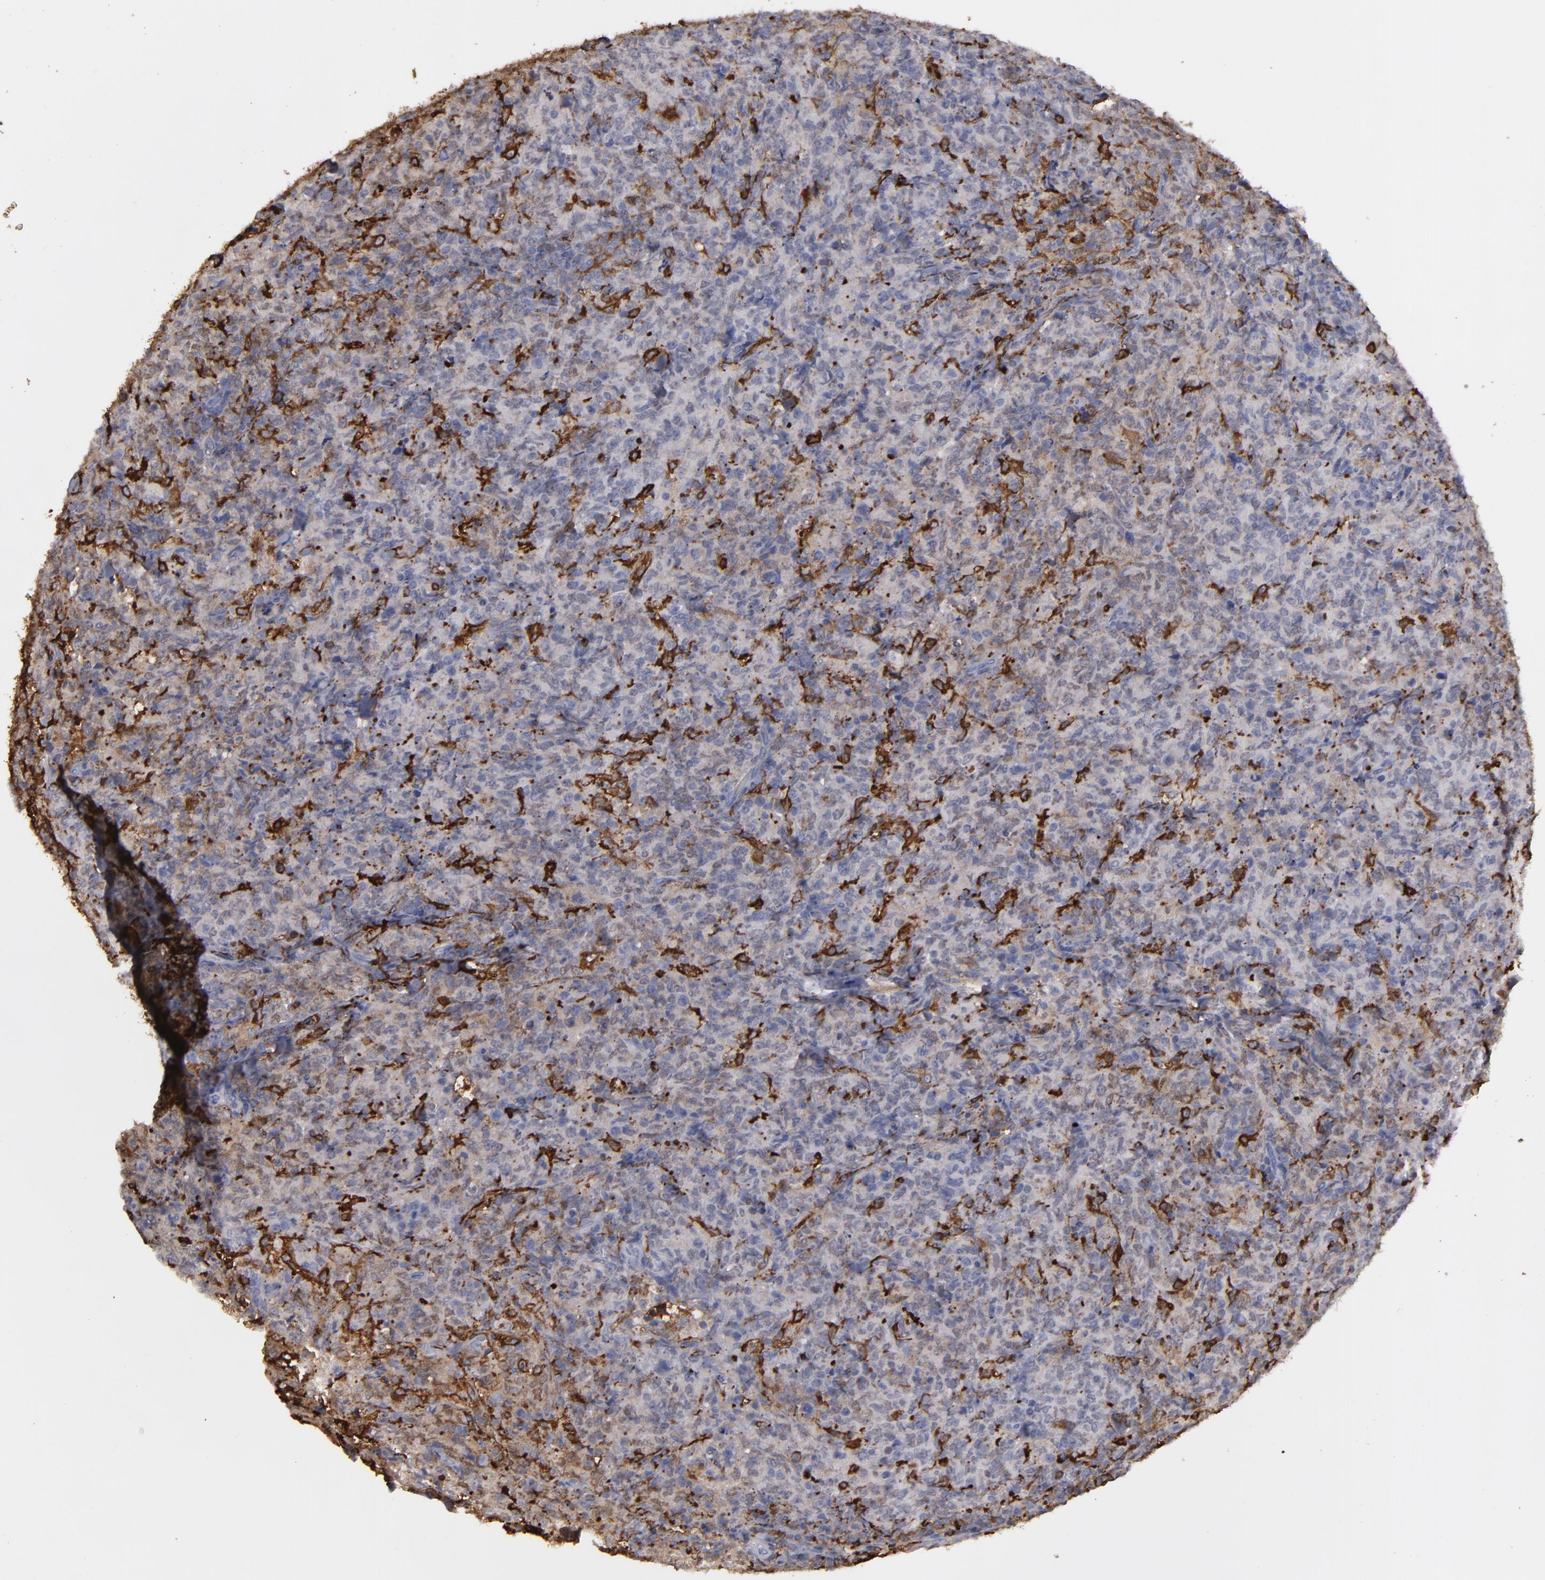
{"staining": {"intensity": "weak", "quantity": "<25%", "location": "cytoplasmic/membranous"}, "tissue": "lymphoma", "cell_type": "Tumor cells", "image_type": "cancer", "snomed": [{"axis": "morphology", "description": "Malignant lymphoma, non-Hodgkin's type, High grade"}, {"axis": "topography", "description": "Tonsil"}], "caption": "There is no significant staining in tumor cells of lymphoma.", "gene": "ODC1", "patient": {"sex": "female", "age": 36}}